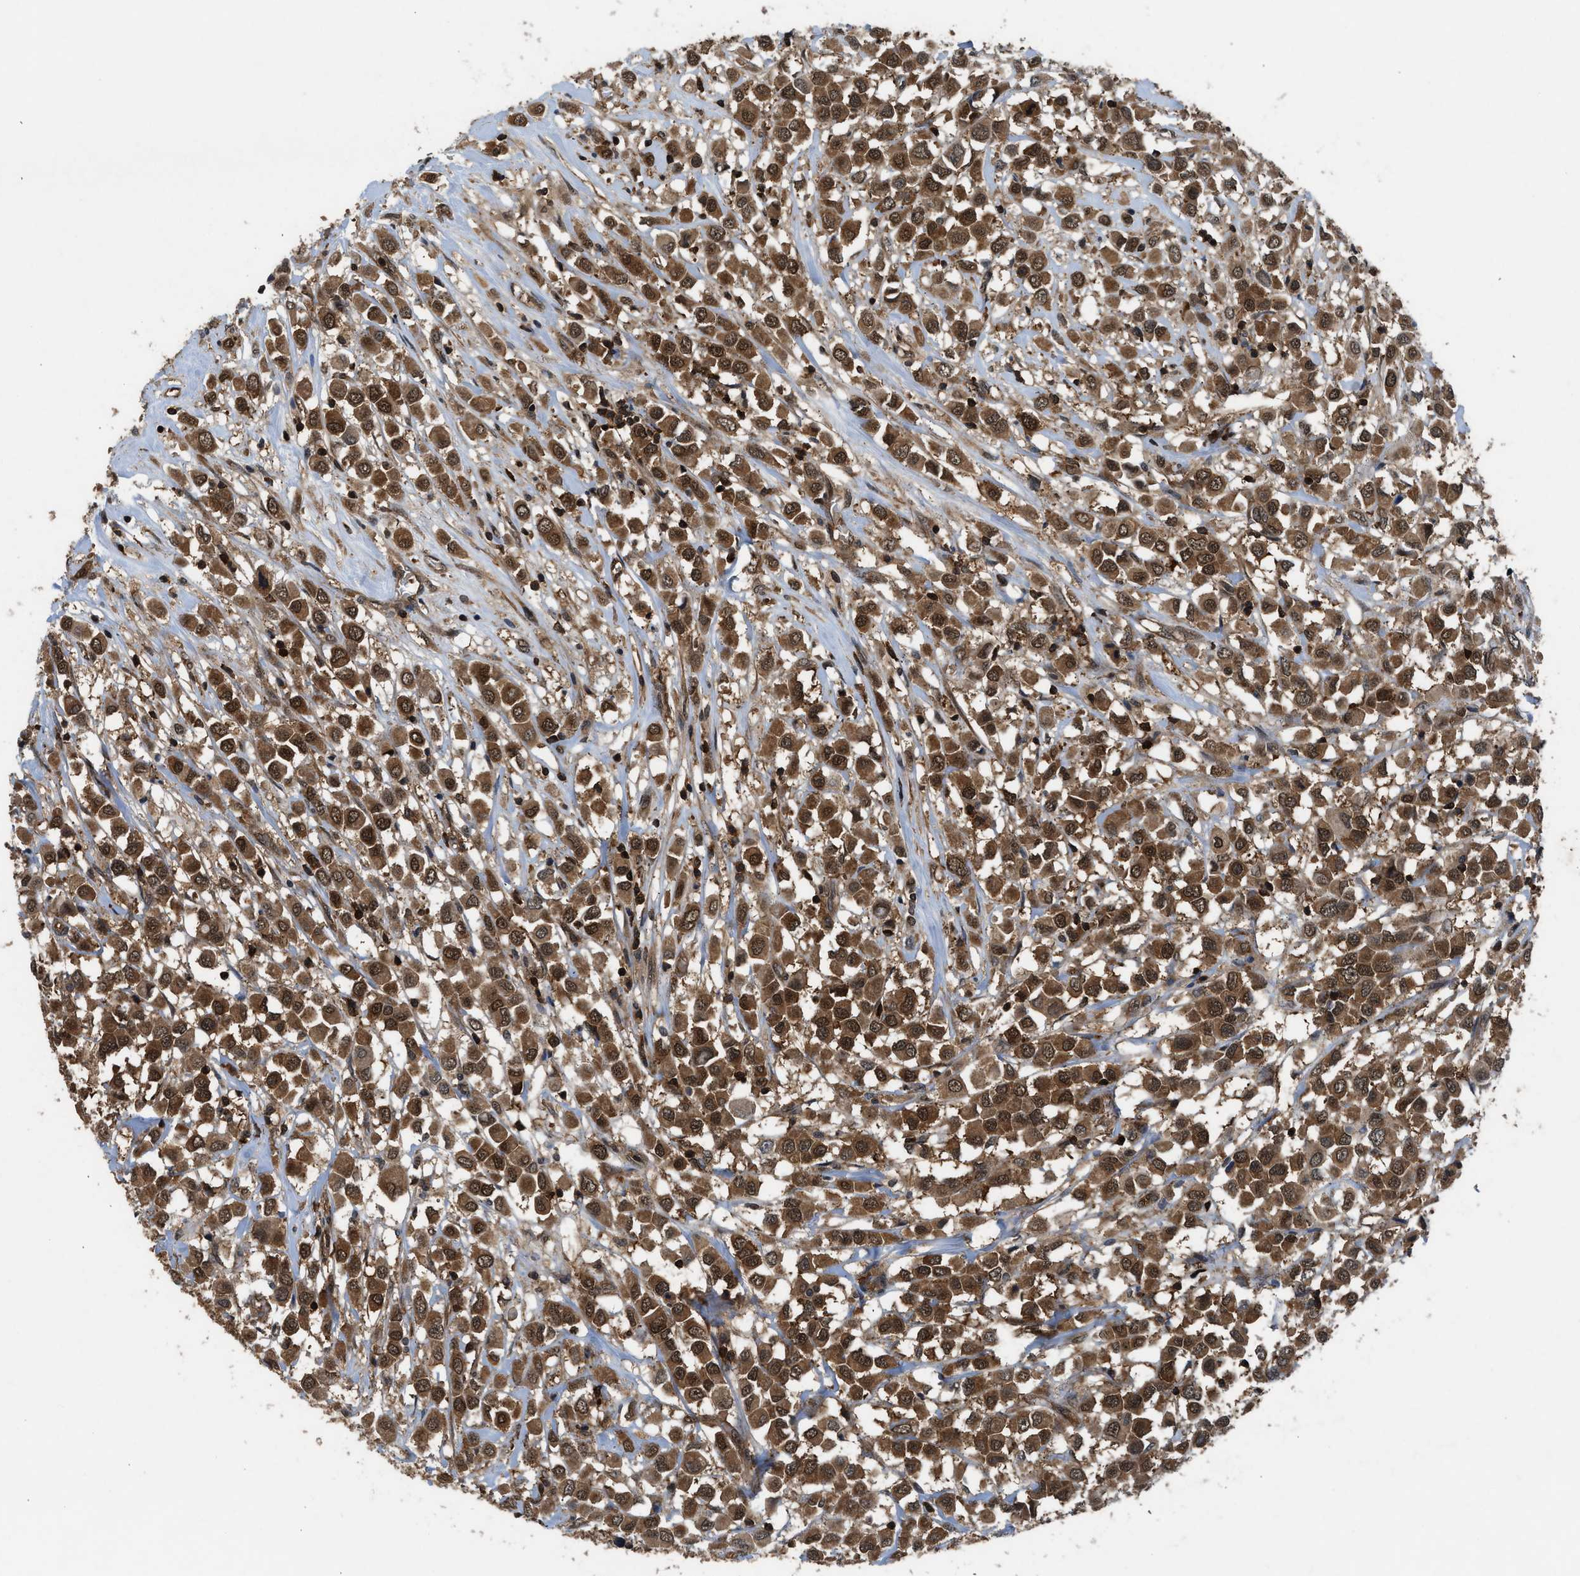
{"staining": {"intensity": "strong", "quantity": ">75%", "location": "cytoplasmic/membranous,nuclear"}, "tissue": "breast cancer", "cell_type": "Tumor cells", "image_type": "cancer", "snomed": [{"axis": "morphology", "description": "Duct carcinoma"}, {"axis": "topography", "description": "Breast"}], "caption": "Tumor cells display high levels of strong cytoplasmic/membranous and nuclear expression in about >75% of cells in breast cancer.", "gene": "OXSR1", "patient": {"sex": "female", "age": 61}}